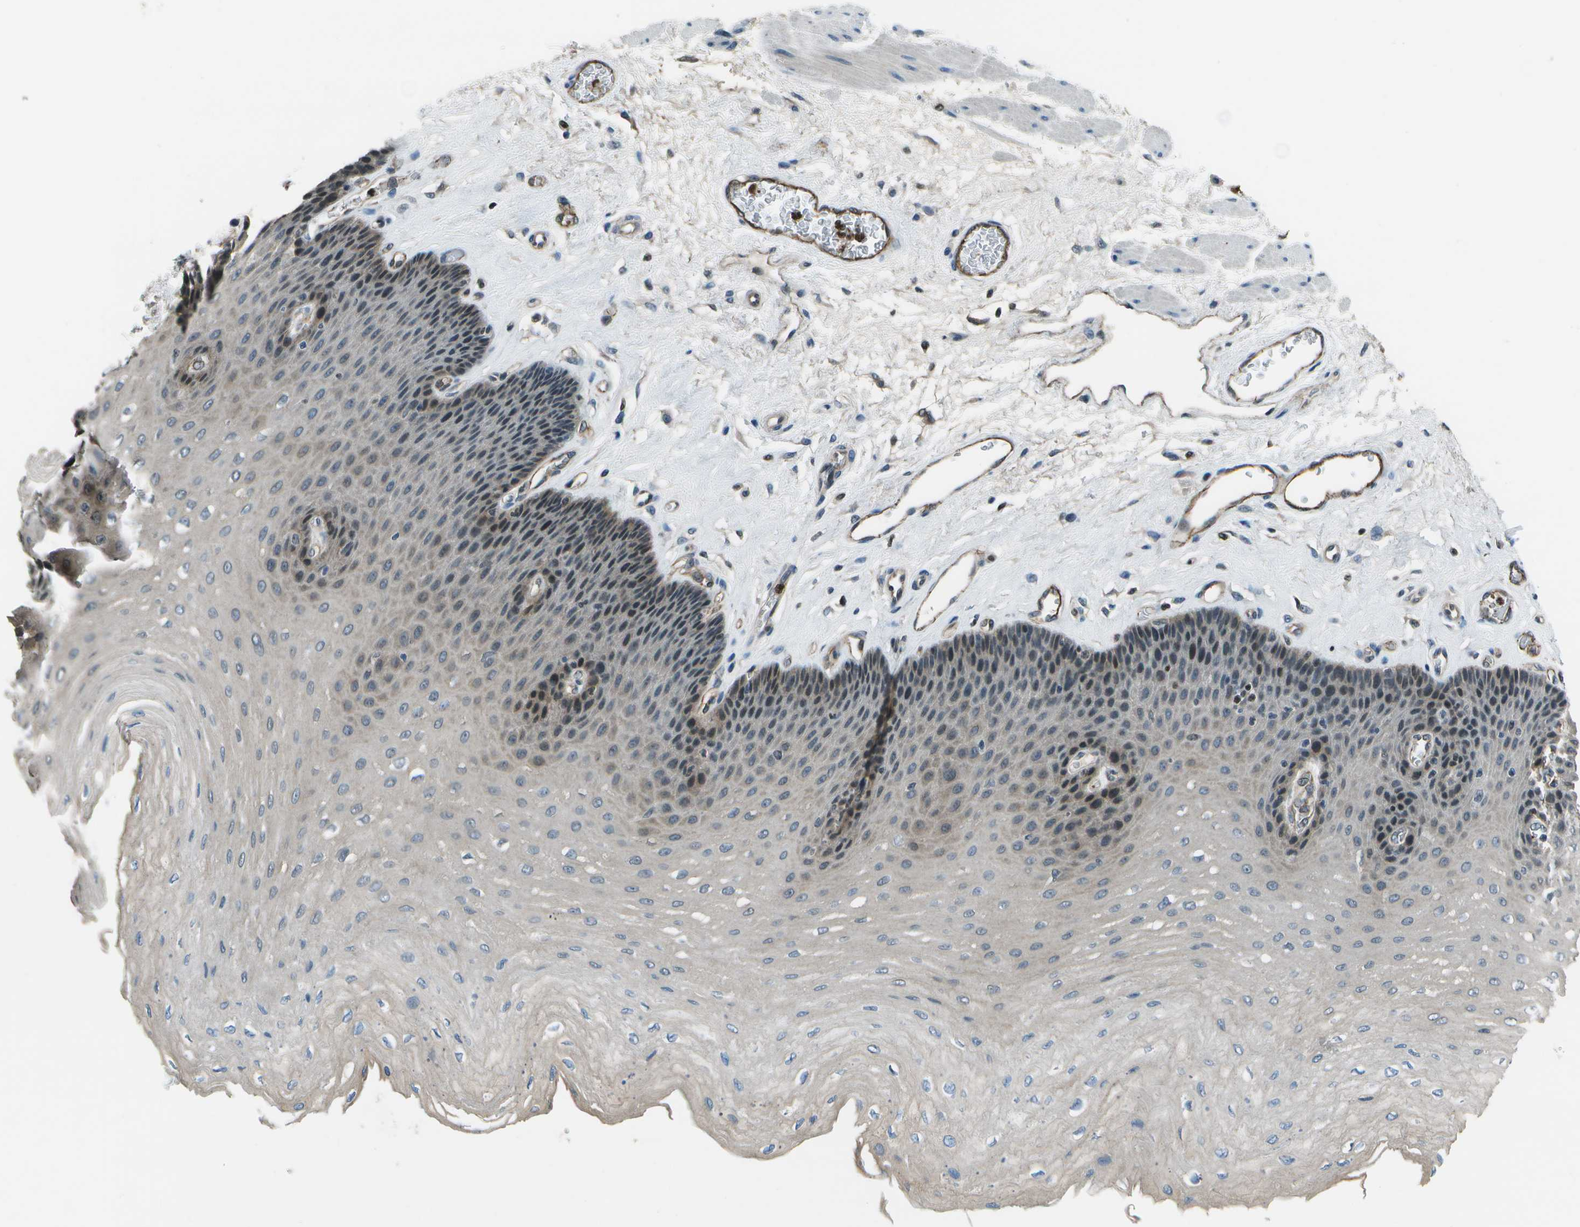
{"staining": {"intensity": "strong", "quantity": "<25%", "location": "nuclear"}, "tissue": "esophagus", "cell_type": "Squamous epithelial cells", "image_type": "normal", "snomed": [{"axis": "morphology", "description": "Normal tissue, NOS"}, {"axis": "topography", "description": "Esophagus"}], "caption": "Immunohistochemistry image of unremarkable esophagus stained for a protein (brown), which reveals medium levels of strong nuclear expression in approximately <25% of squamous epithelial cells.", "gene": "PDLIM1", "patient": {"sex": "female", "age": 72}}